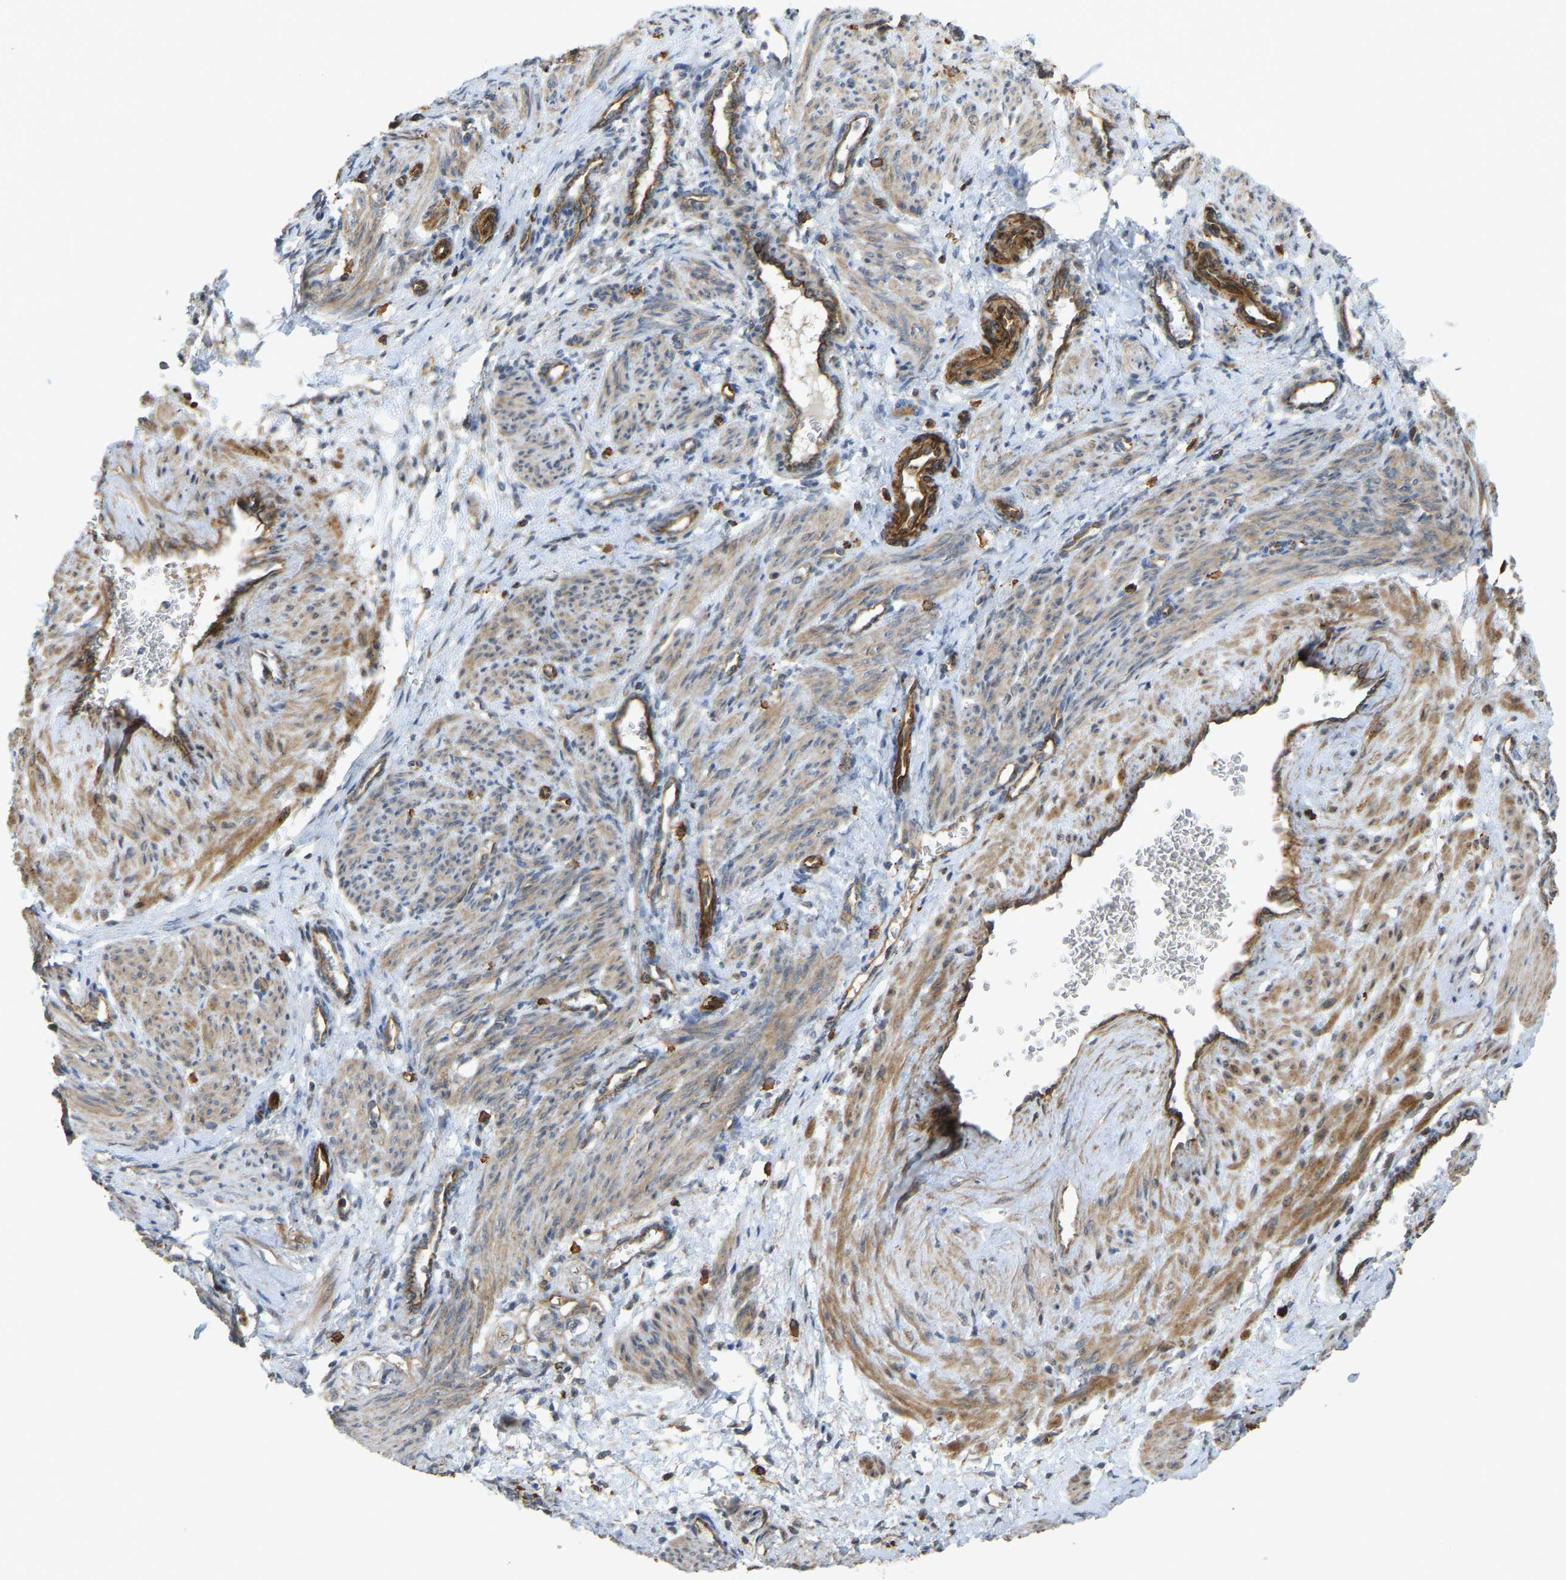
{"staining": {"intensity": "moderate", "quantity": ">75%", "location": "cytoplasmic/membranous"}, "tissue": "smooth muscle", "cell_type": "Smooth muscle cells", "image_type": "normal", "snomed": [{"axis": "morphology", "description": "Normal tissue, NOS"}, {"axis": "topography", "description": "Endometrium"}], "caption": "DAB immunohistochemical staining of unremarkable human smooth muscle shows moderate cytoplasmic/membranous protein staining in about >75% of smooth muscle cells.", "gene": "KIAA1671", "patient": {"sex": "female", "age": 33}}